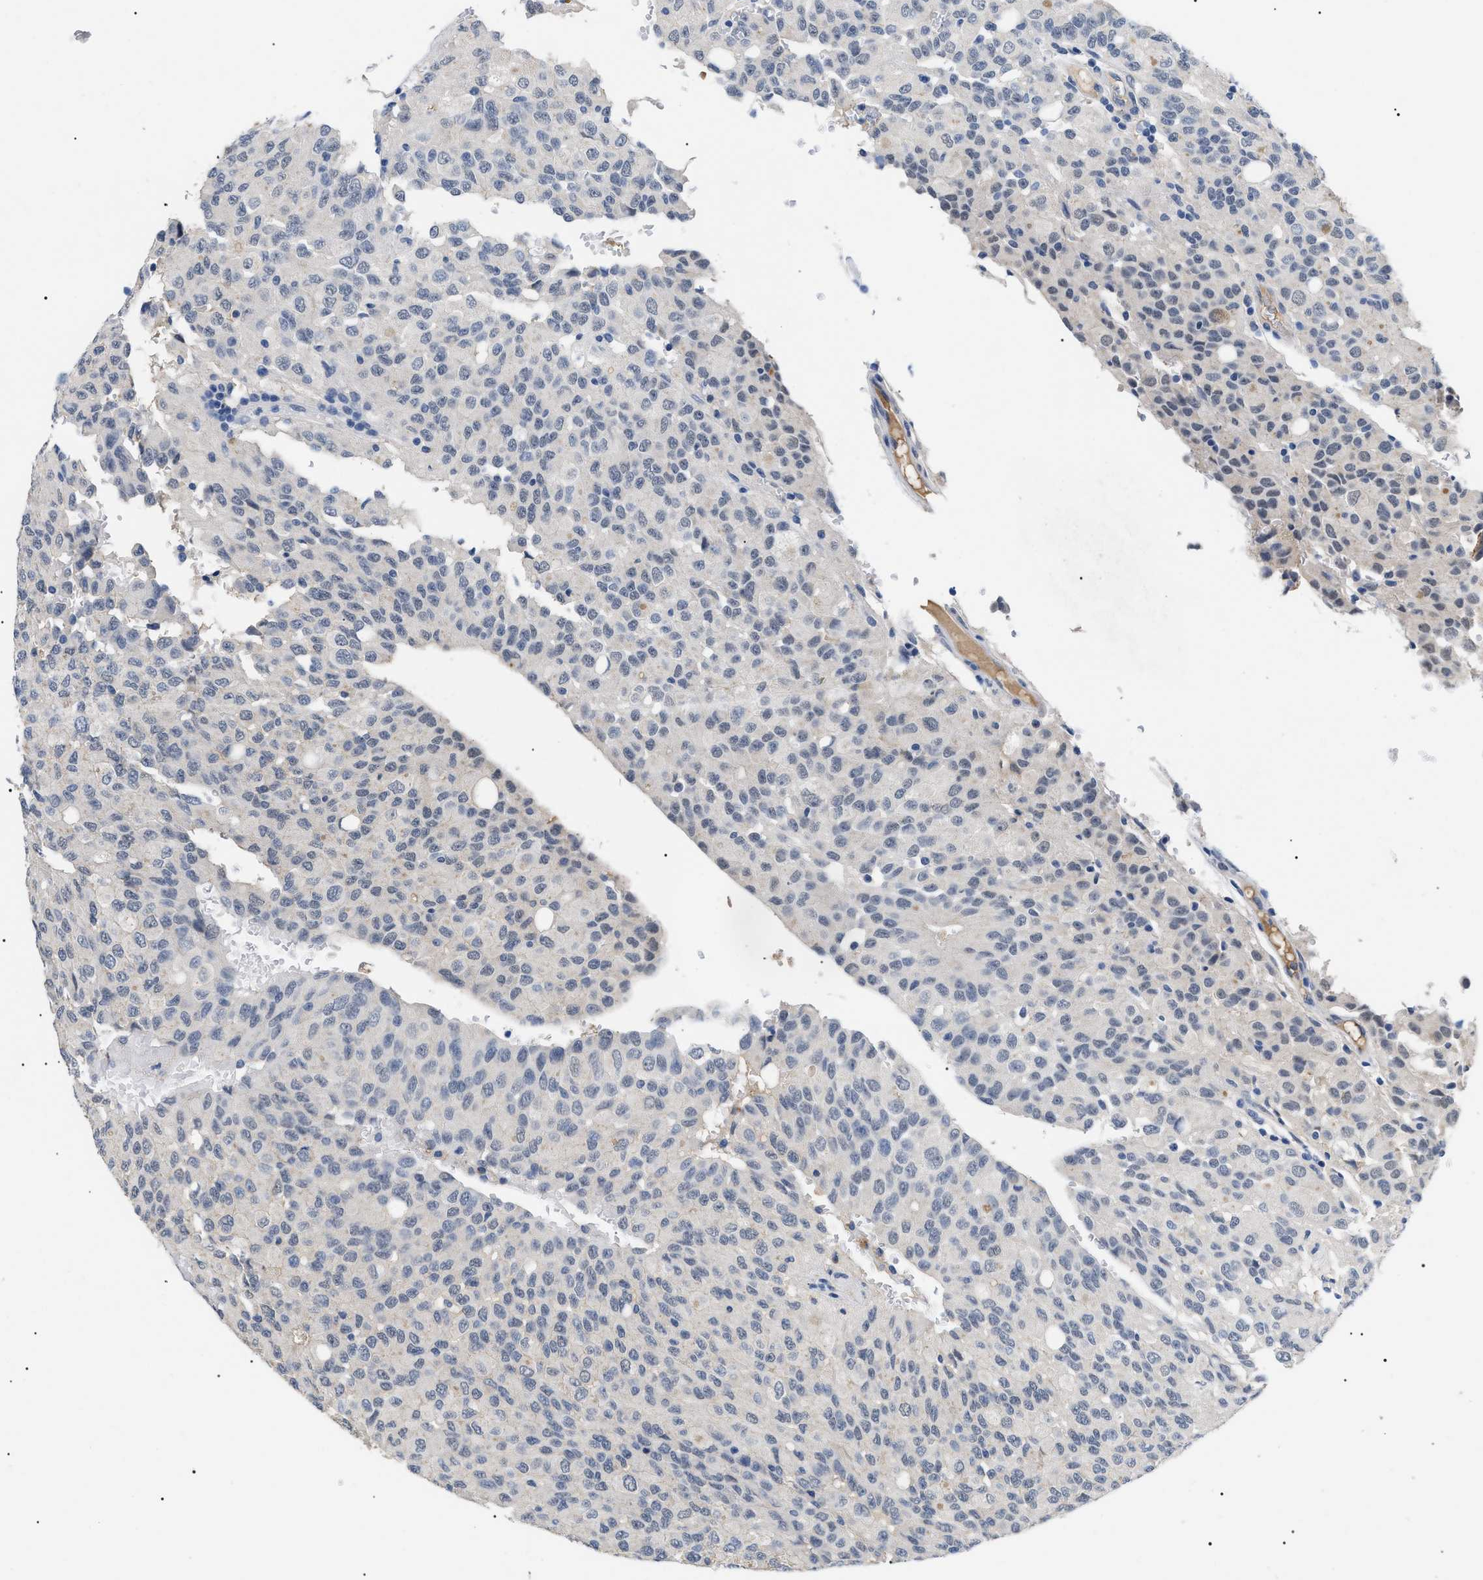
{"staining": {"intensity": "negative", "quantity": "none", "location": "none"}, "tissue": "glioma", "cell_type": "Tumor cells", "image_type": "cancer", "snomed": [{"axis": "morphology", "description": "Glioma, malignant, High grade"}, {"axis": "topography", "description": "Brain"}], "caption": "A high-resolution image shows immunohistochemistry (IHC) staining of glioma, which demonstrates no significant expression in tumor cells.", "gene": "PRRT2", "patient": {"sex": "male", "age": 32}}